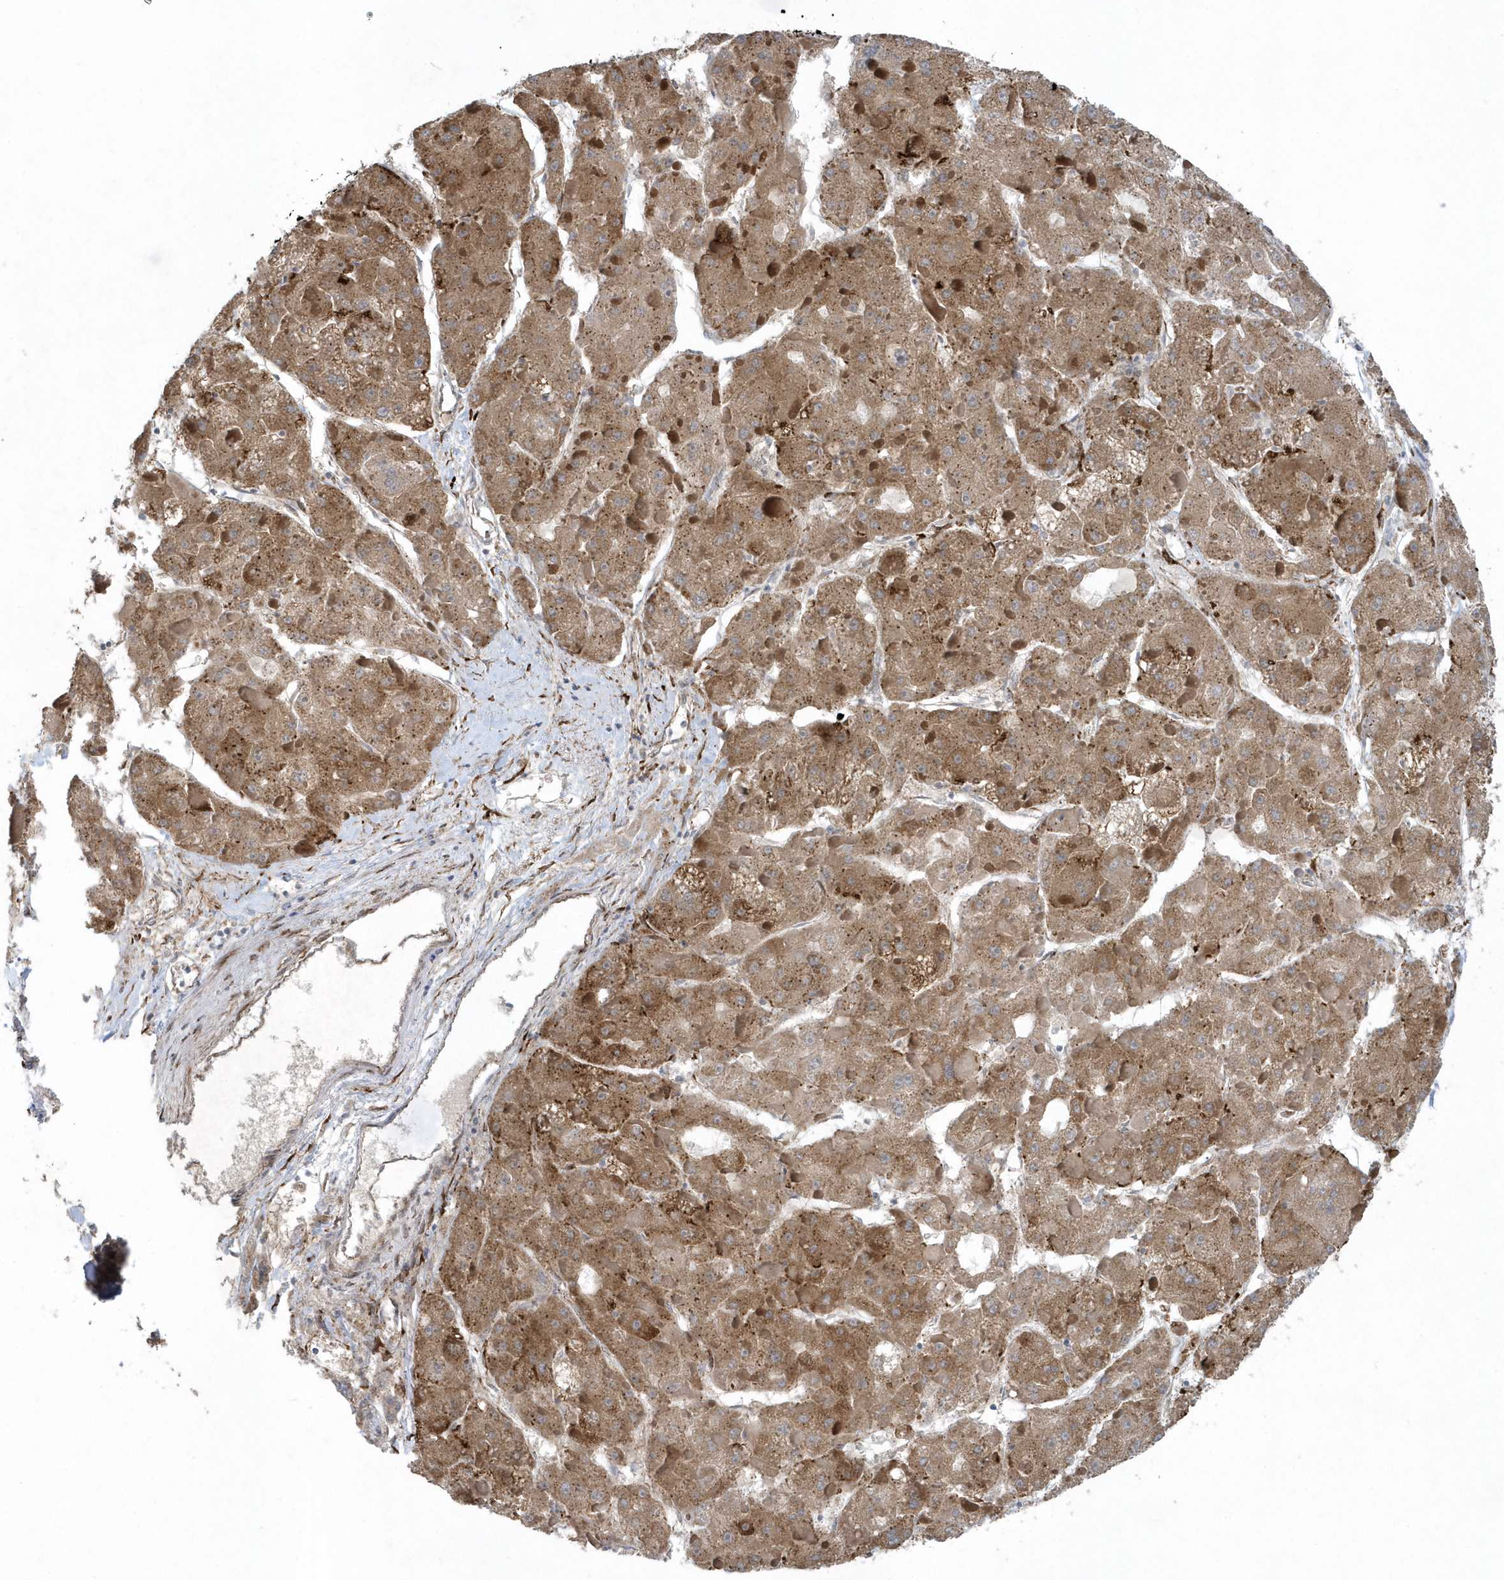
{"staining": {"intensity": "moderate", "quantity": ">75%", "location": "cytoplasmic/membranous"}, "tissue": "liver cancer", "cell_type": "Tumor cells", "image_type": "cancer", "snomed": [{"axis": "morphology", "description": "Carcinoma, Hepatocellular, NOS"}, {"axis": "topography", "description": "Liver"}], "caption": "Liver cancer (hepatocellular carcinoma) stained for a protein reveals moderate cytoplasmic/membranous positivity in tumor cells. Immunohistochemistry (ihc) stains the protein of interest in brown and the nuclei are stained blue.", "gene": "FAM98A", "patient": {"sex": "female", "age": 73}}